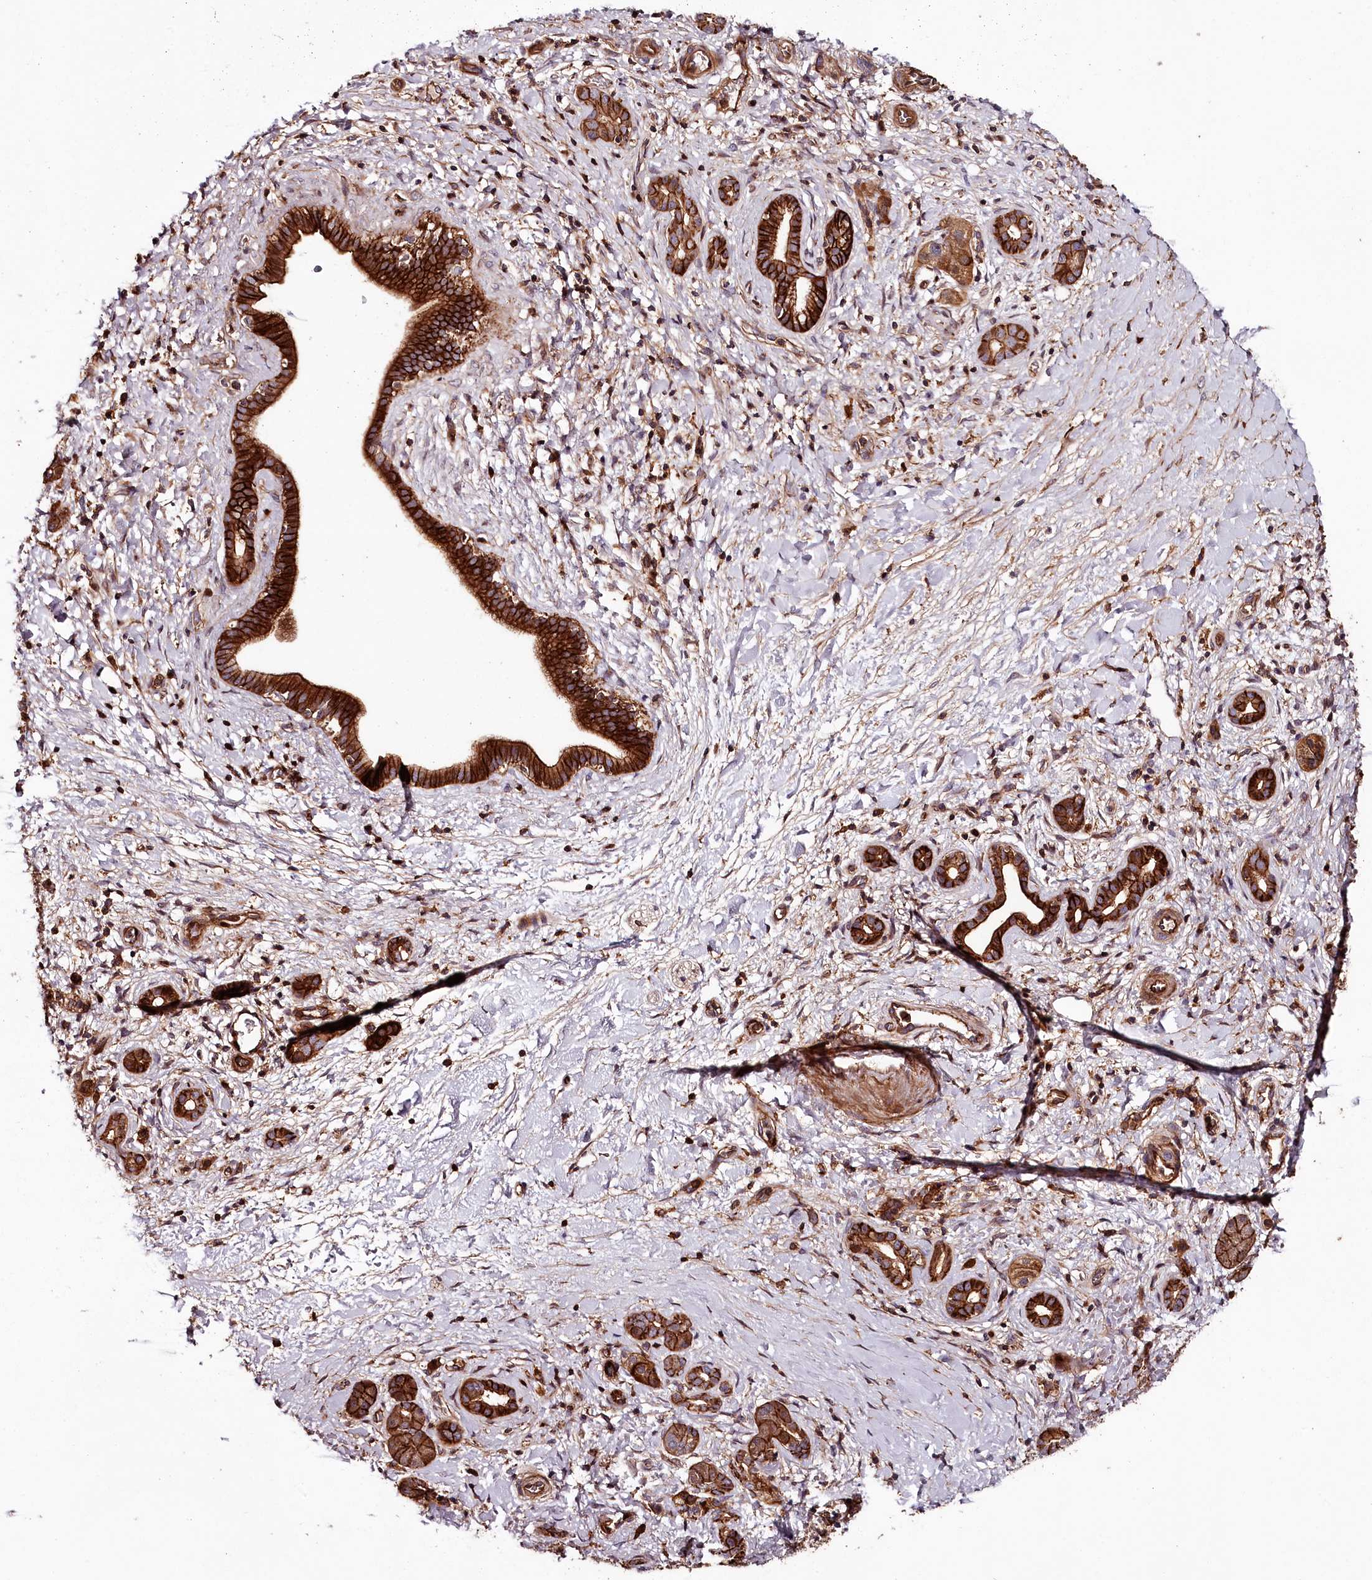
{"staining": {"intensity": "strong", "quantity": ">75%", "location": "cytoplasmic/membranous"}, "tissue": "pancreatic cancer", "cell_type": "Tumor cells", "image_type": "cancer", "snomed": [{"axis": "morphology", "description": "Normal tissue, NOS"}, {"axis": "morphology", "description": "Adenocarcinoma, NOS"}, {"axis": "topography", "description": "Pancreas"}, {"axis": "topography", "description": "Peripheral nerve tissue"}], "caption": "Immunohistochemical staining of human pancreatic adenocarcinoma shows high levels of strong cytoplasmic/membranous protein positivity in about >75% of tumor cells.", "gene": "KIF14", "patient": {"sex": "female", "age": 77}}